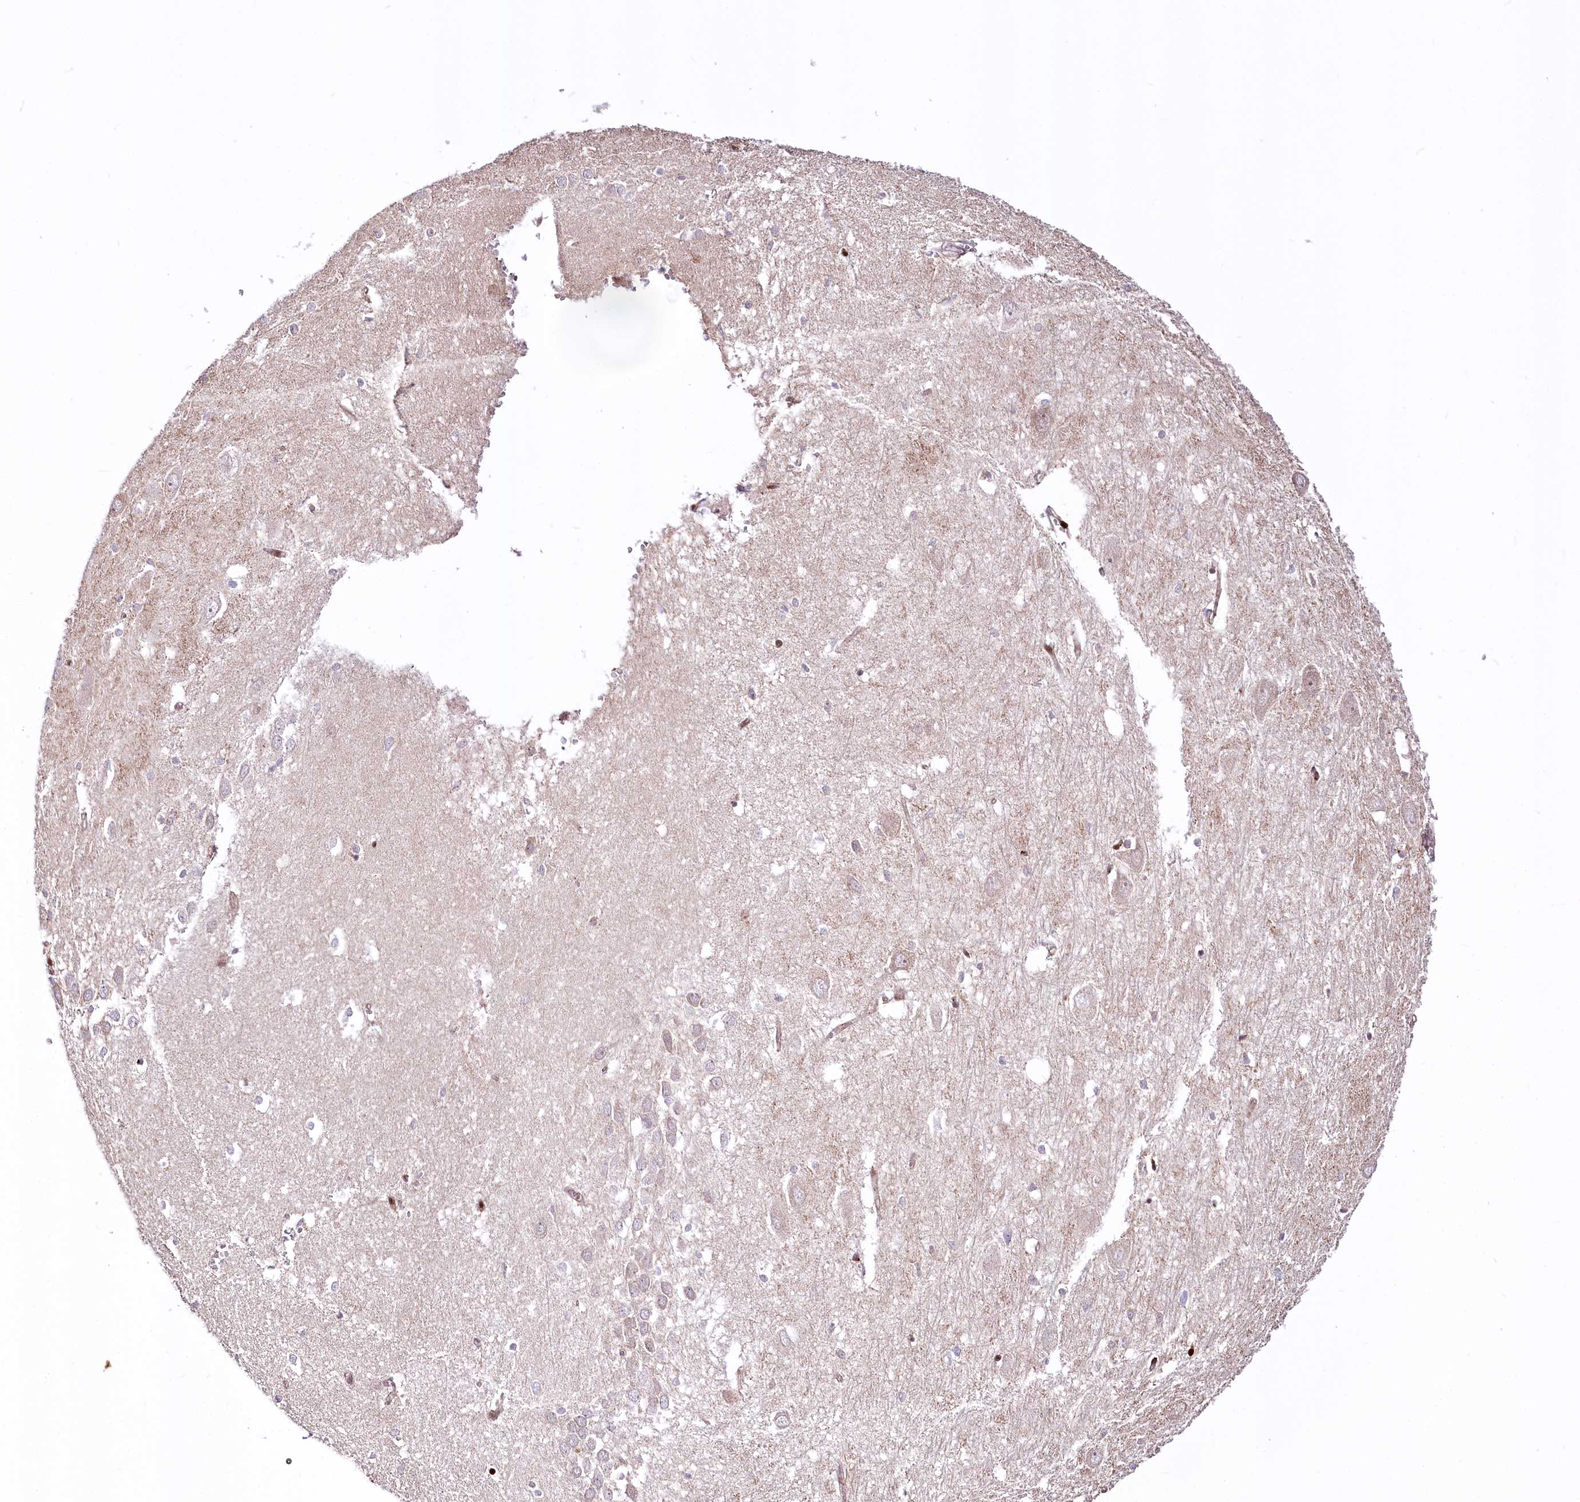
{"staining": {"intensity": "negative", "quantity": "none", "location": "none"}, "tissue": "hippocampus", "cell_type": "Glial cells", "image_type": "normal", "snomed": [{"axis": "morphology", "description": "Normal tissue, NOS"}, {"axis": "topography", "description": "Hippocampus"}], "caption": "High magnification brightfield microscopy of benign hippocampus stained with DAB (3,3'-diaminobenzidine) (brown) and counterstained with hematoxylin (blue): glial cells show no significant staining. Nuclei are stained in blue.", "gene": "ZFYVE27", "patient": {"sex": "female", "age": 64}}